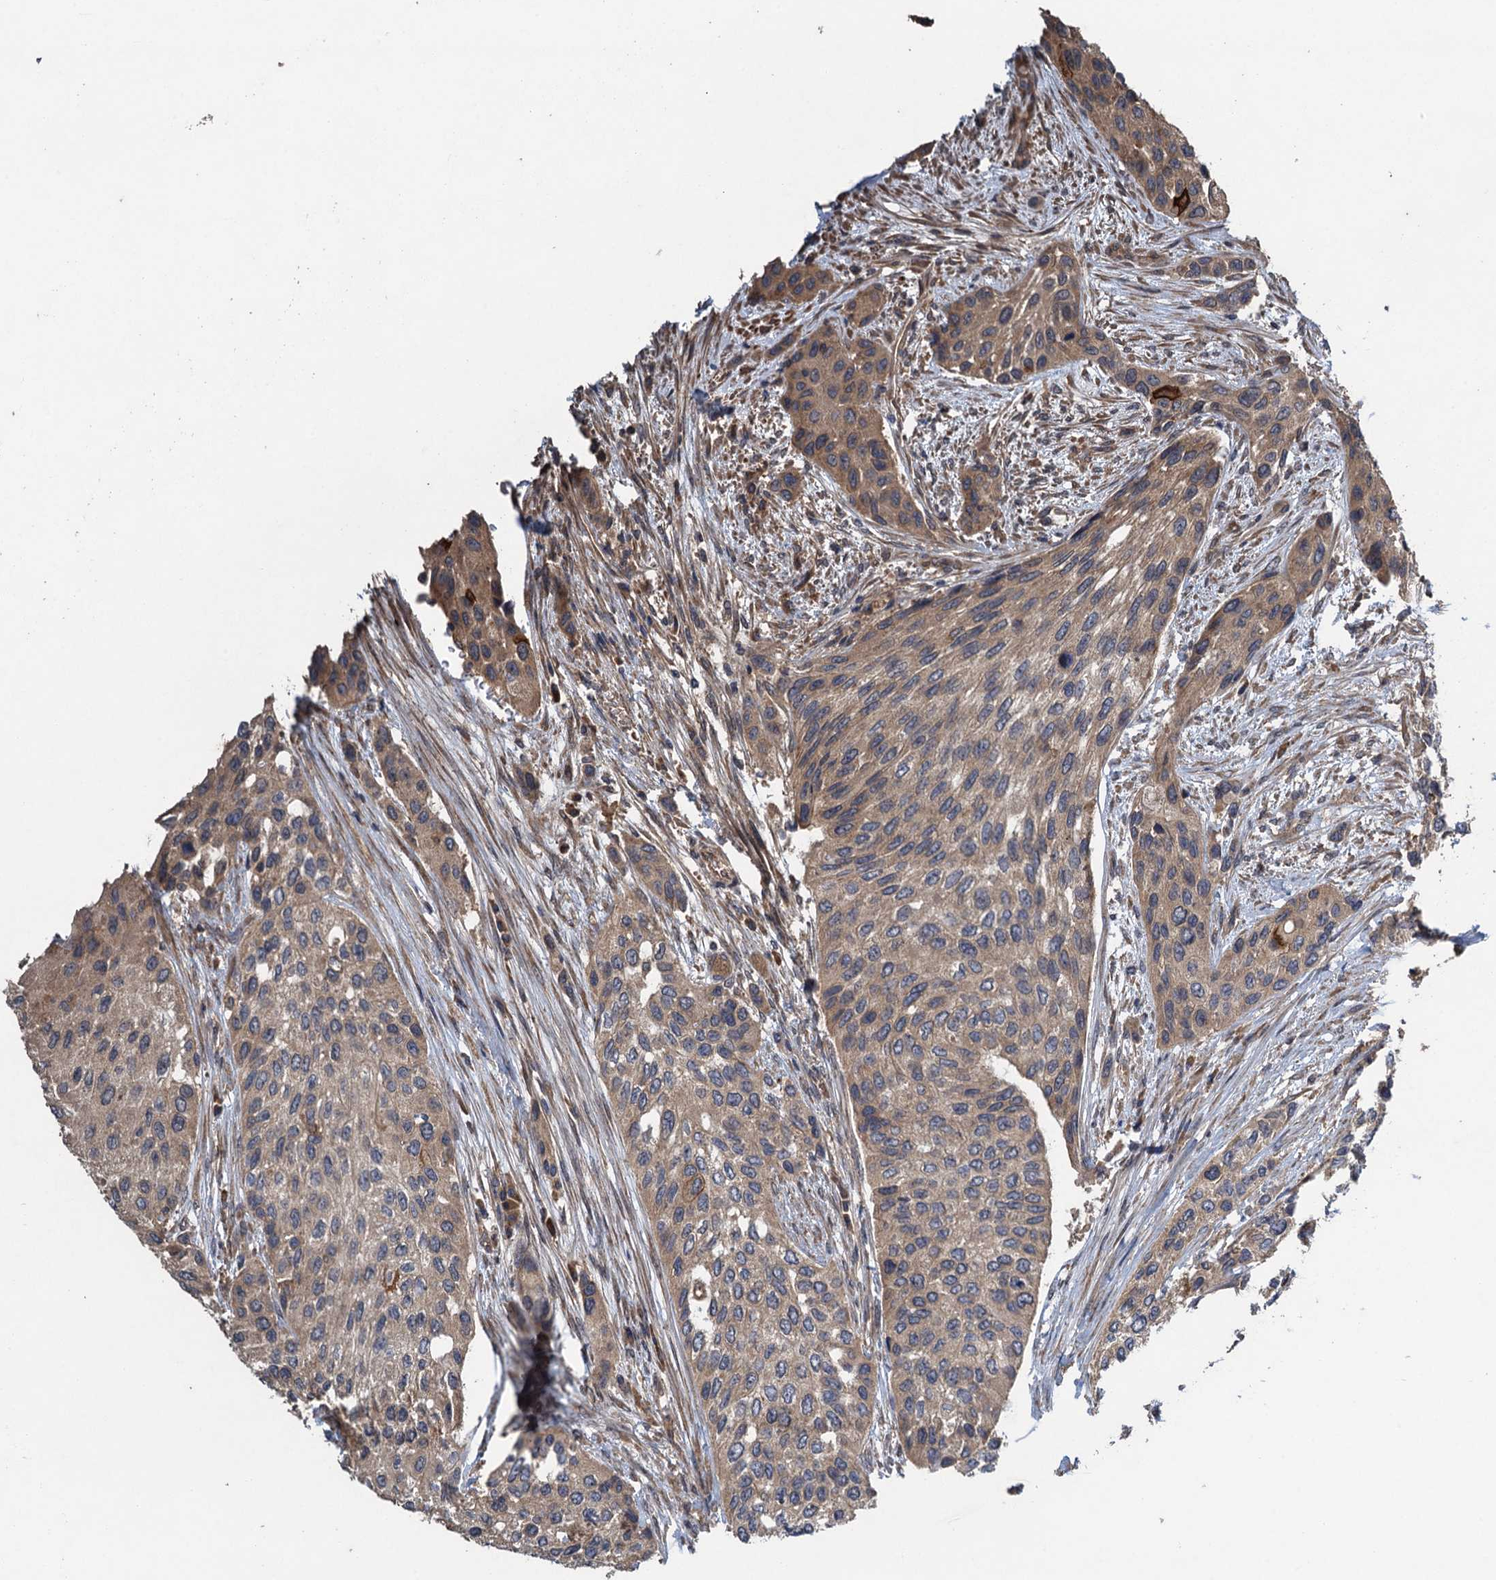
{"staining": {"intensity": "weak", "quantity": ">75%", "location": "cytoplasmic/membranous"}, "tissue": "urothelial cancer", "cell_type": "Tumor cells", "image_type": "cancer", "snomed": [{"axis": "morphology", "description": "Normal tissue, NOS"}, {"axis": "morphology", "description": "Urothelial carcinoma, High grade"}, {"axis": "topography", "description": "Vascular tissue"}, {"axis": "topography", "description": "Urinary bladder"}], "caption": "Immunohistochemistry of urothelial carcinoma (high-grade) displays low levels of weak cytoplasmic/membranous positivity in approximately >75% of tumor cells.", "gene": "CNTN5", "patient": {"sex": "female", "age": 56}}